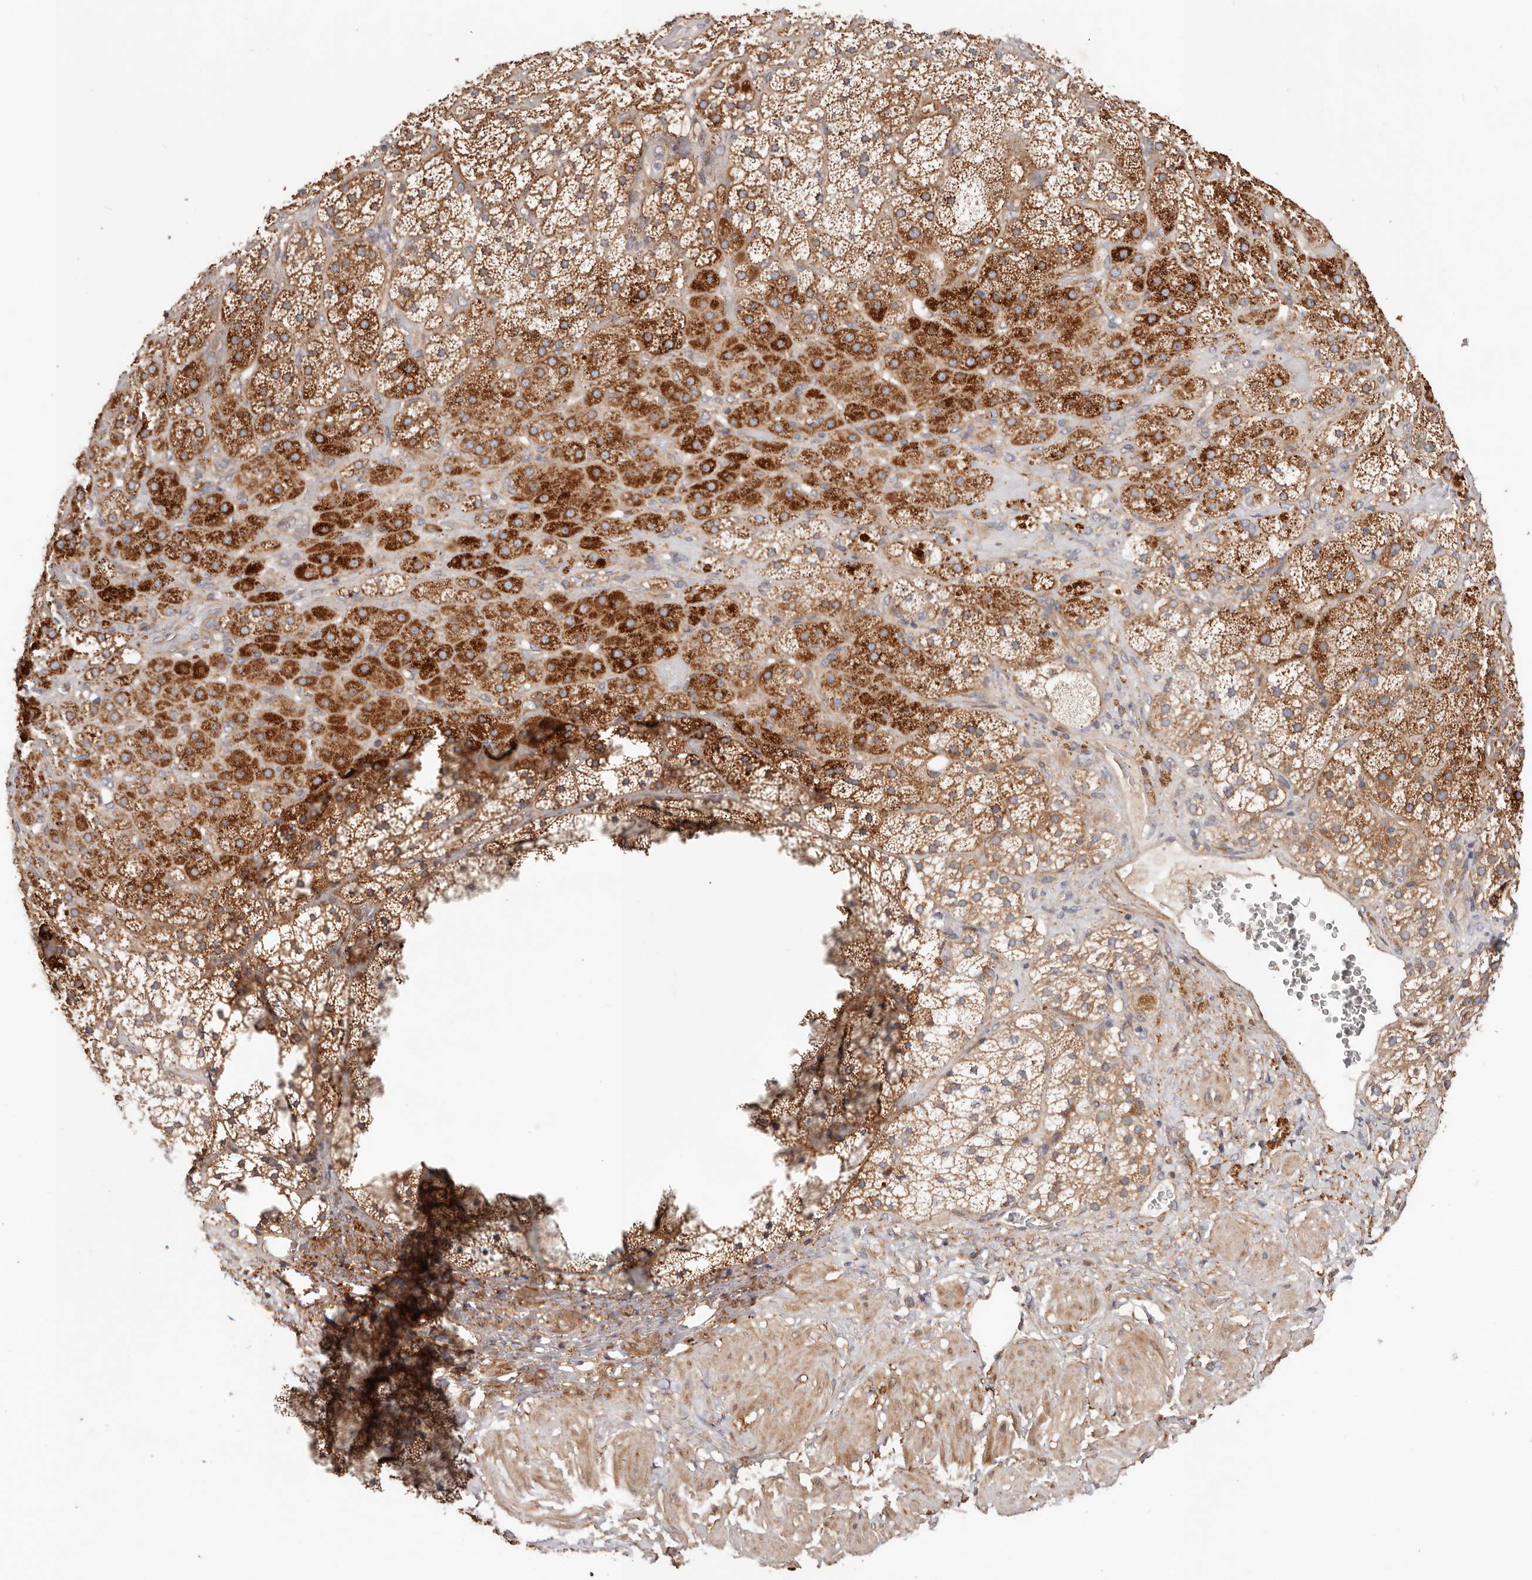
{"staining": {"intensity": "strong", "quantity": "25%-75%", "location": "cytoplasmic/membranous"}, "tissue": "adrenal gland", "cell_type": "Glandular cells", "image_type": "normal", "snomed": [{"axis": "morphology", "description": "Normal tissue, NOS"}, {"axis": "topography", "description": "Adrenal gland"}], "caption": "This micrograph exhibits unremarkable adrenal gland stained with immunohistochemistry to label a protein in brown. The cytoplasmic/membranous of glandular cells show strong positivity for the protein. Nuclei are counter-stained blue.", "gene": "MACF1", "patient": {"sex": "male", "age": 57}}